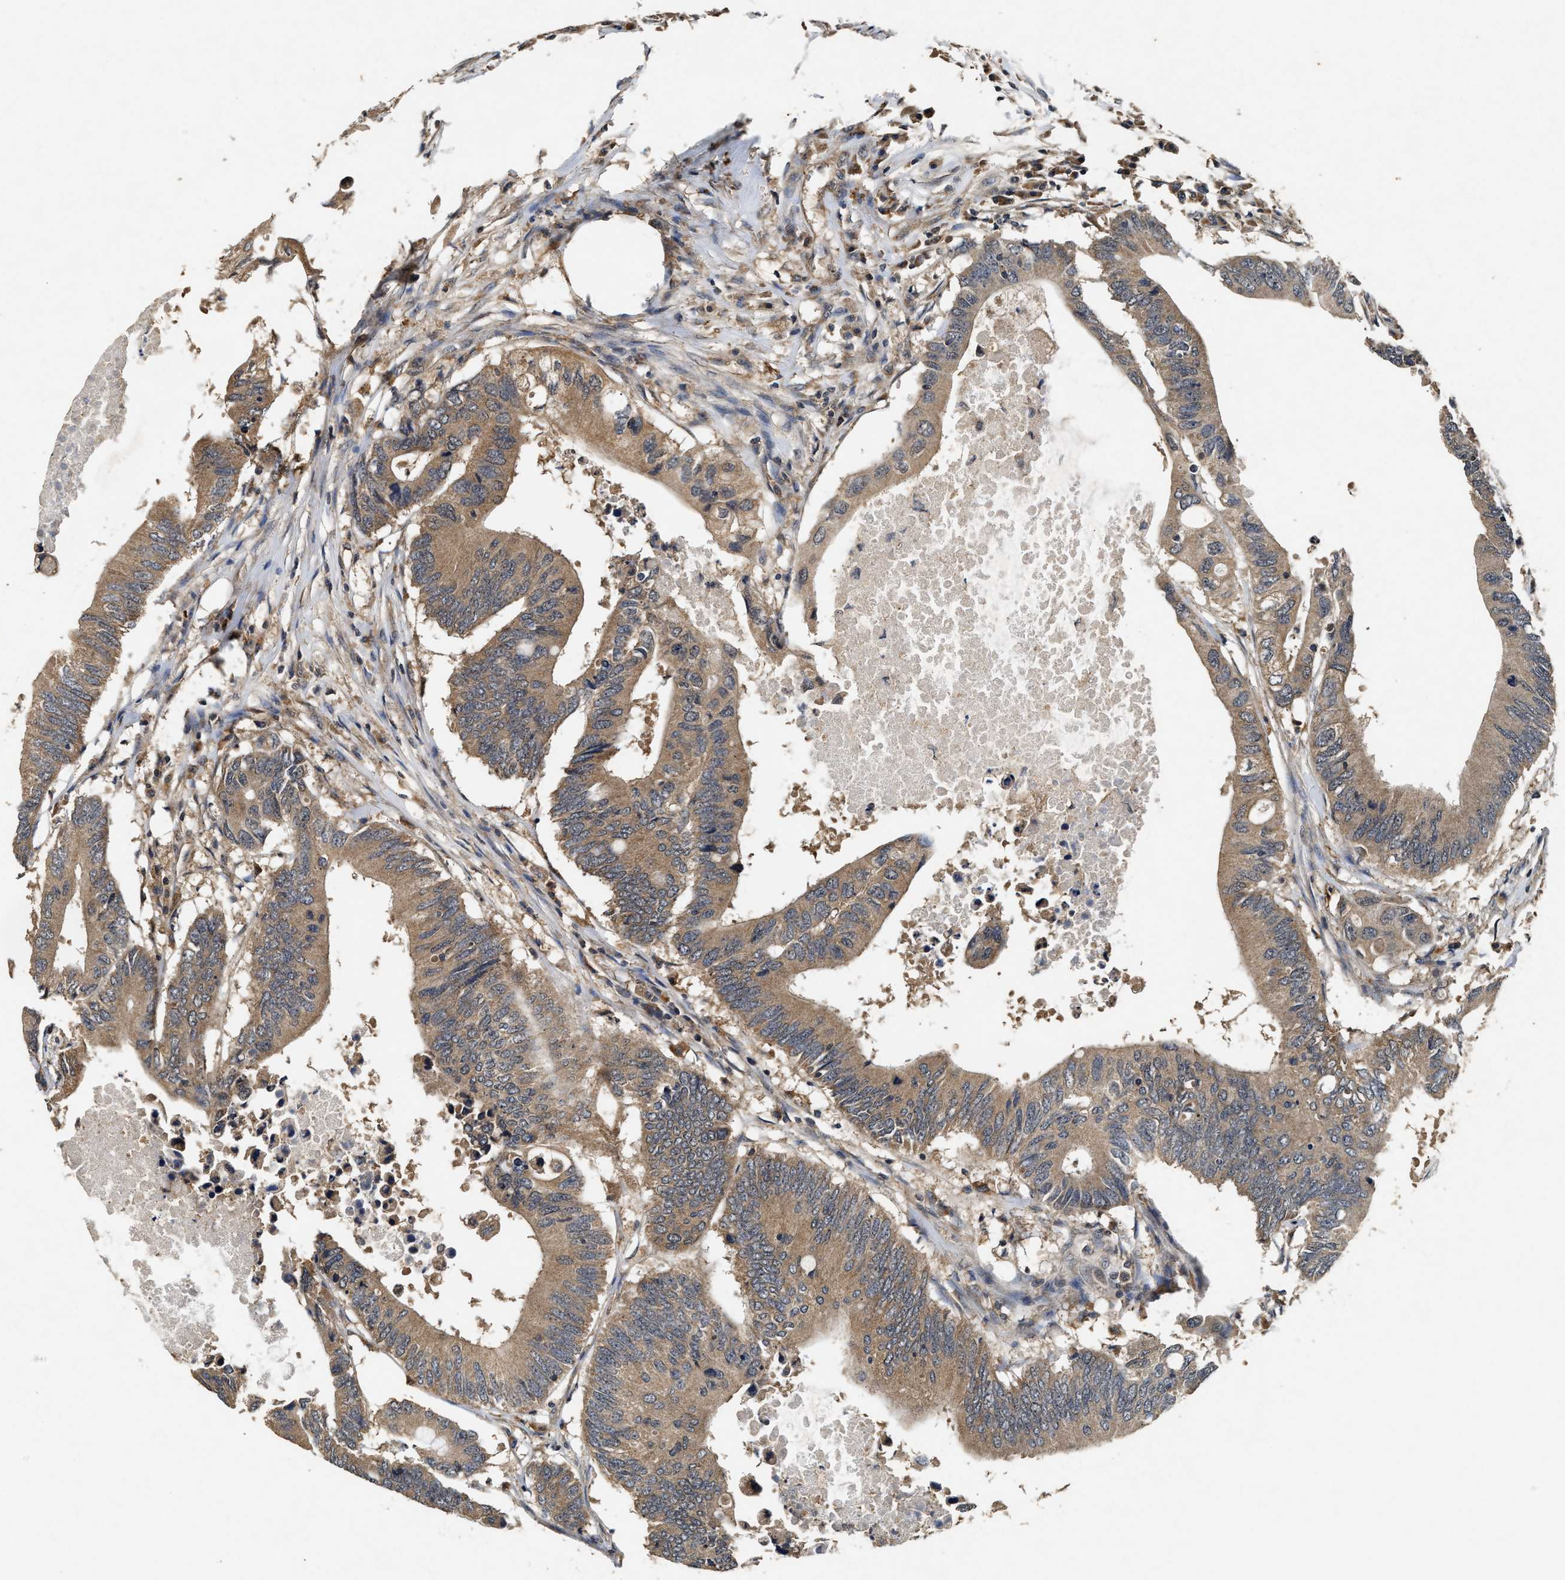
{"staining": {"intensity": "moderate", "quantity": ">75%", "location": "cytoplasmic/membranous"}, "tissue": "colorectal cancer", "cell_type": "Tumor cells", "image_type": "cancer", "snomed": [{"axis": "morphology", "description": "Adenocarcinoma, NOS"}, {"axis": "topography", "description": "Colon"}], "caption": "Human adenocarcinoma (colorectal) stained for a protein (brown) displays moderate cytoplasmic/membranous positive expression in approximately >75% of tumor cells.", "gene": "PDAP1", "patient": {"sex": "male", "age": 71}}